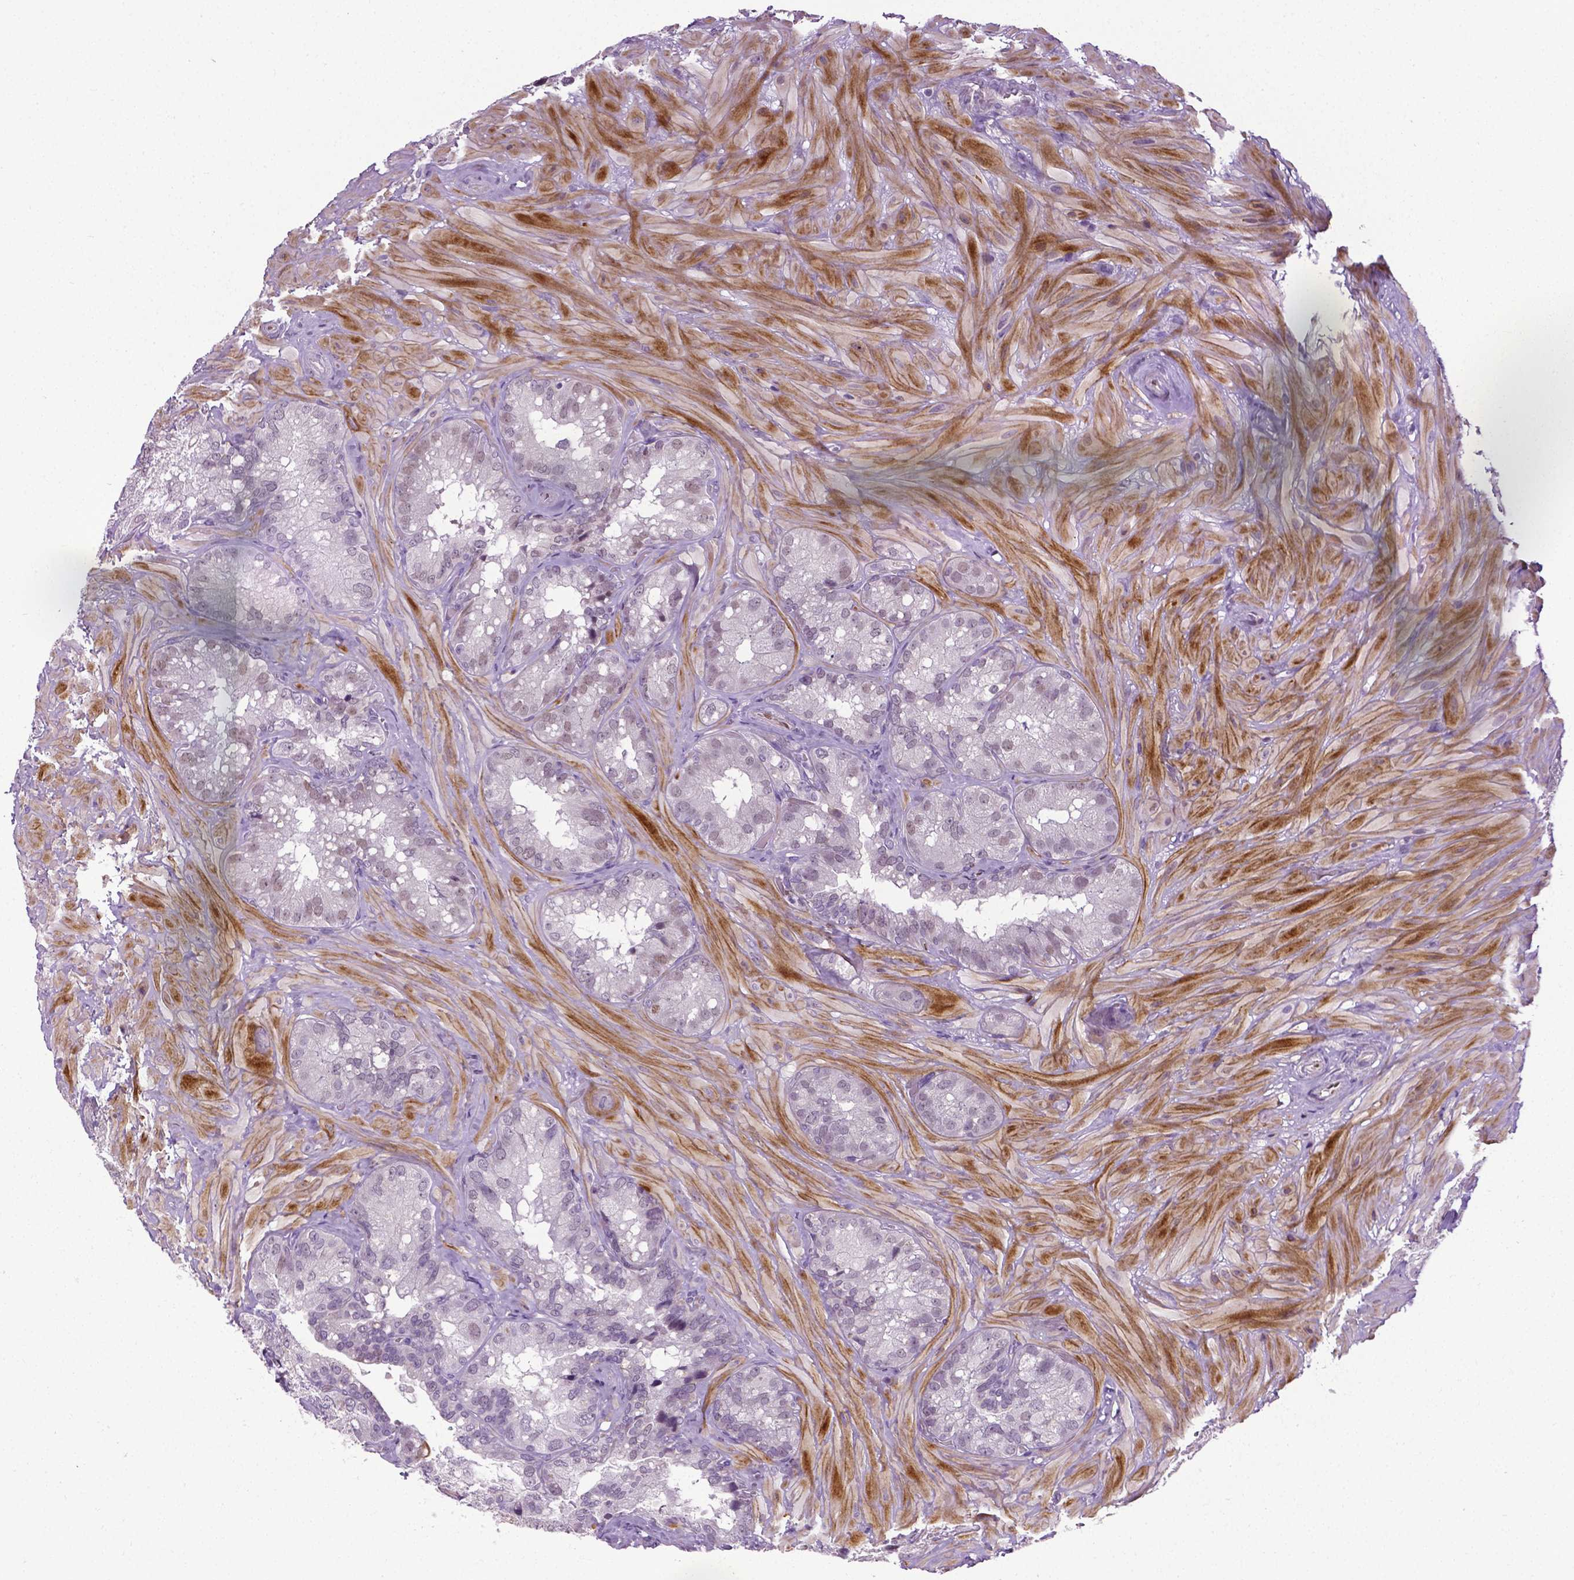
{"staining": {"intensity": "weak", "quantity": "<25%", "location": "nuclear"}, "tissue": "seminal vesicle", "cell_type": "Glandular cells", "image_type": "normal", "snomed": [{"axis": "morphology", "description": "Normal tissue, NOS"}, {"axis": "topography", "description": "Seminal veicle"}], "caption": "This micrograph is of benign seminal vesicle stained with immunohistochemistry to label a protein in brown with the nuclei are counter-stained blue. There is no expression in glandular cells.", "gene": "PTGER3", "patient": {"sex": "male", "age": 60}}